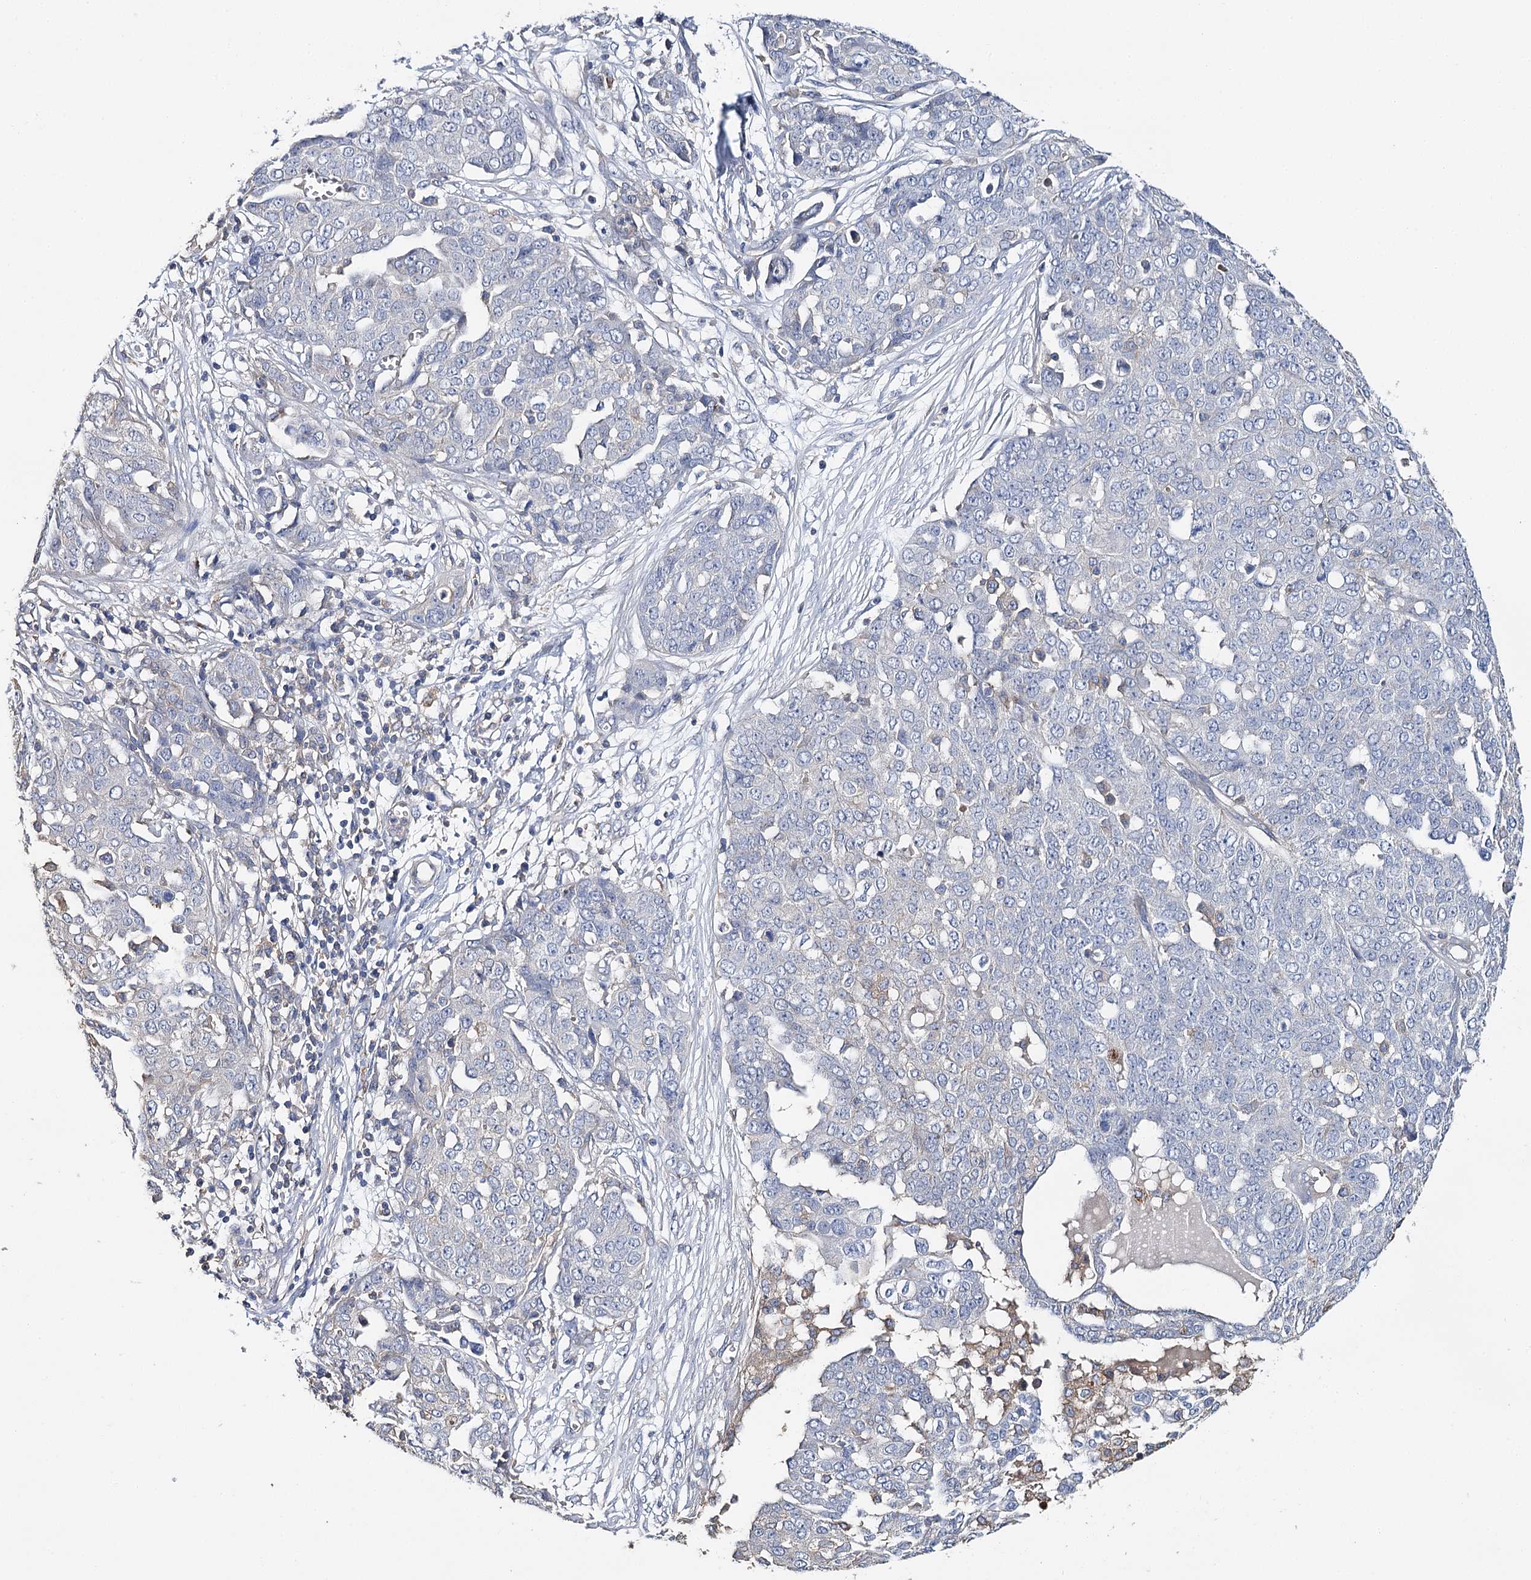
{"staining": {"intensity": "negative", "quantity": "none", "location": "none"}, "tissue": "ovarian cancer", "cell_type": "Tumor cells", "image_type": "cancer", "snomed": [{"axis": "morphology", "description": "Cystadenocarcinoma, serous, NOS"}, {"axis": "topography", "description": "Soft tissue"}, {"axis": "topography", "description": "Ovary"}], "caption": "DAB immunohistochemical staining of serous cystadenocarcinoma (ovarian) shows no significant positivity in tumor cells.", "gene": "EPYC", "patient": {"sex": "female", "age": 57}}